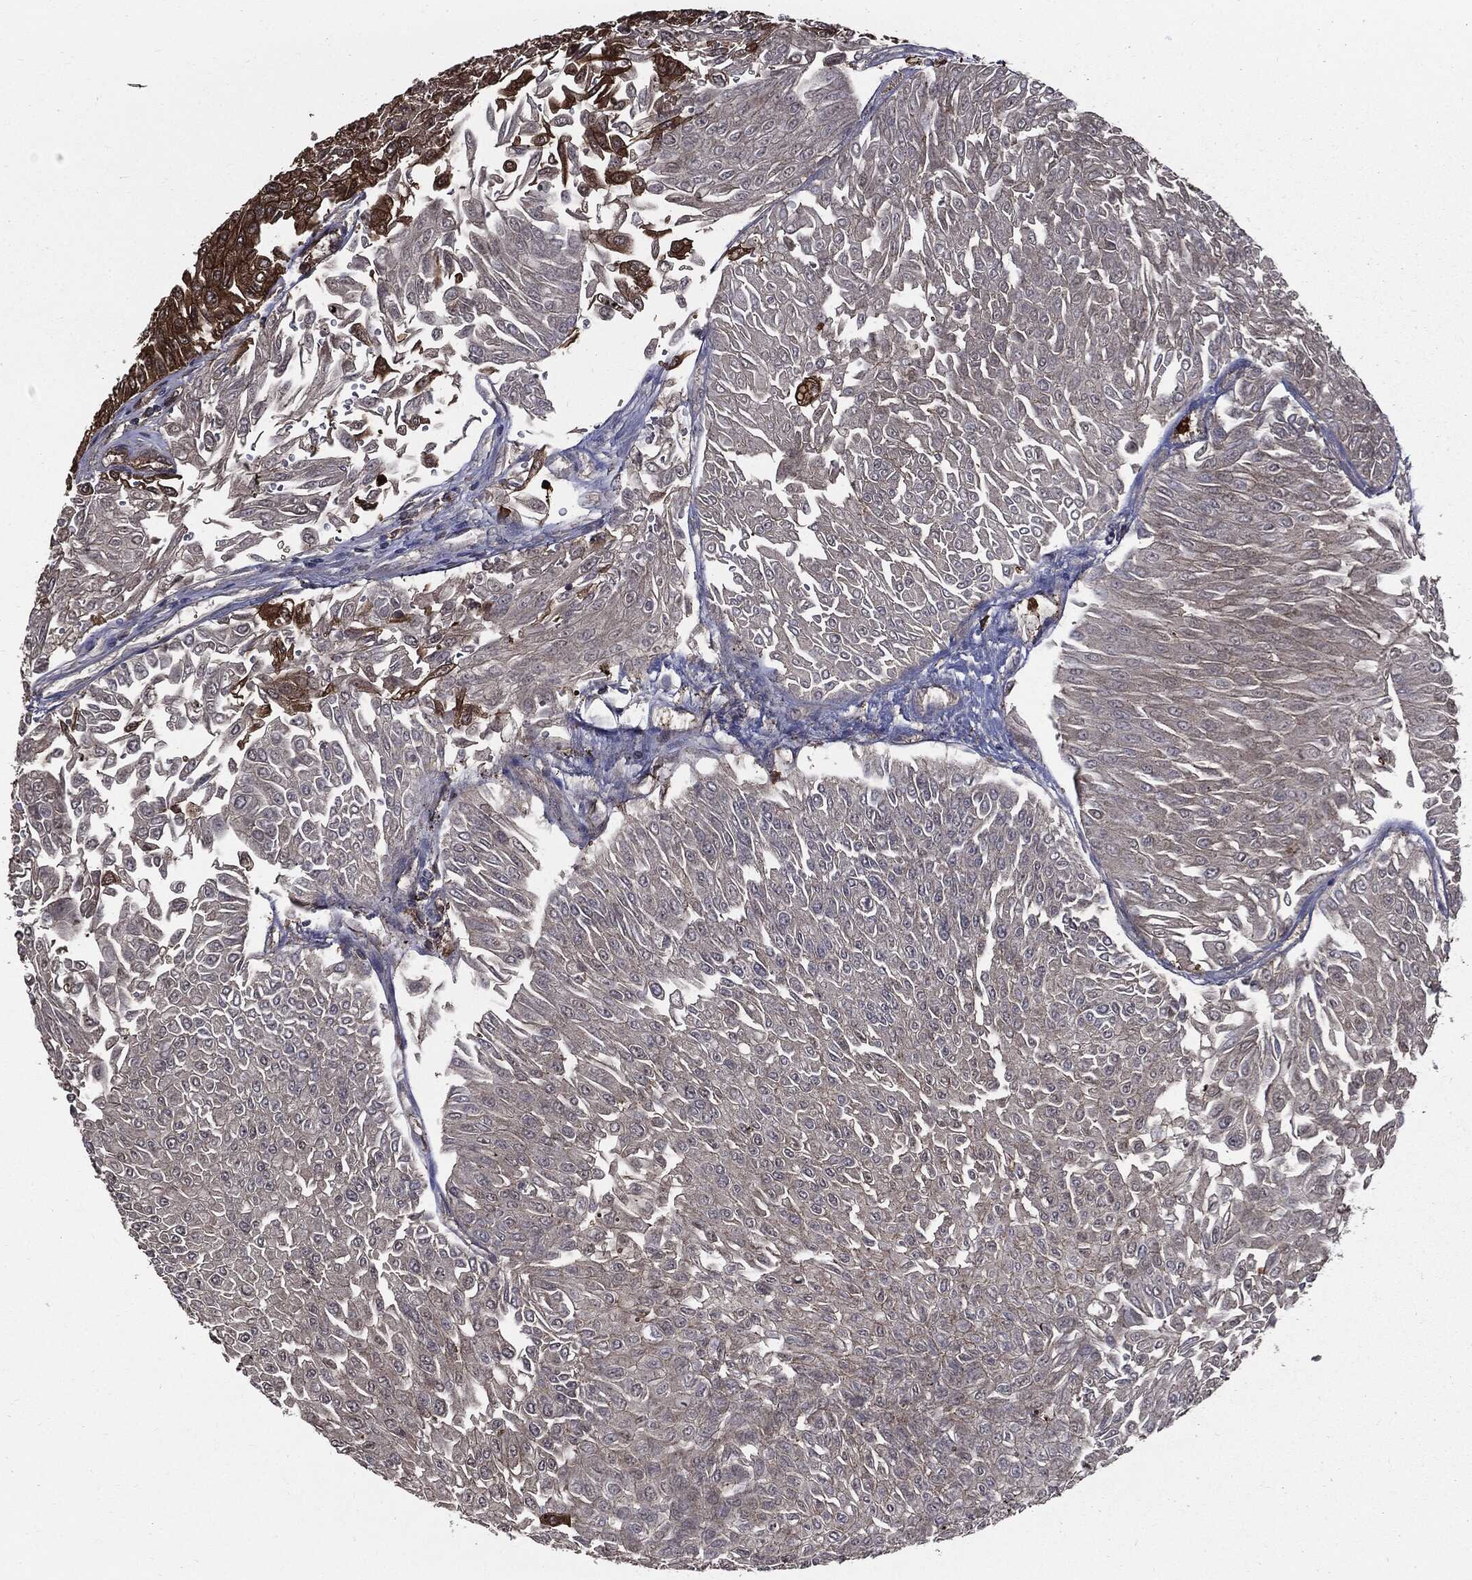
{"staining": {"intensity": "strong", "quantity": "25%-75%", "location": "cytoplasmic/membranous"}, "tissue": "urothelial cancer", "cell_type": "Tumor cells", "image_type": "cancer", "snomed": [{"axis": "morphology", "description": "Urothelial carcinoma, Low grade"}, {"axis": "topography", "description": "Urinary bladder"}], "caption": "A high amount of strong cytoplasmic/membranous expression is appreciated in approximately 25%-75% of tumor cells in urothelial cancer tissue. (Stains: DAB in brown, nuclei in blue, Microscopy: brightfield microscopy at high magnification).", "gene": "PDCD6IP", "patient": {"sex": "male", "age": 67}}